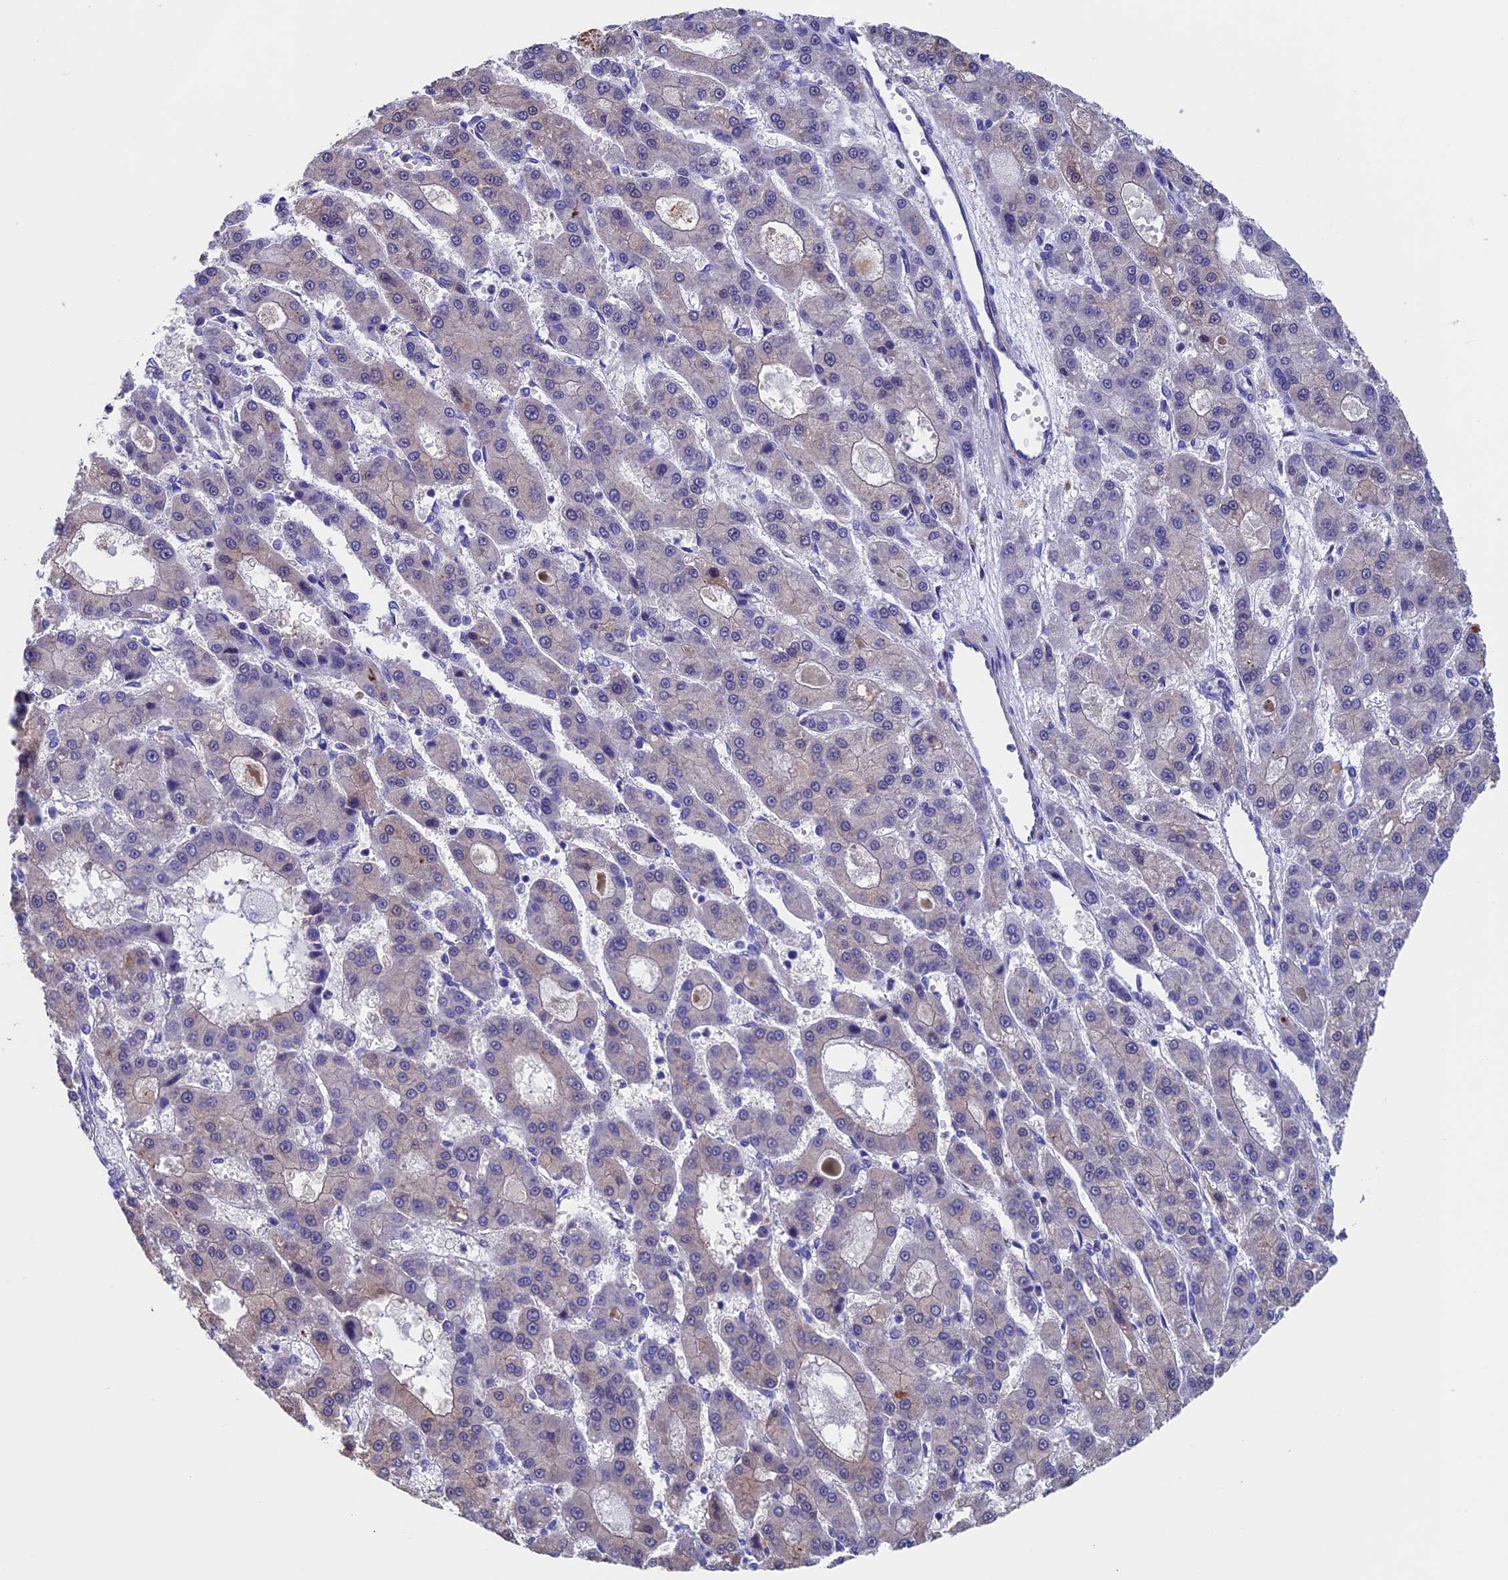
{"staining": {"intensity": "weak", "quantity": "25%-75%", "location": "cytoplasmic/membranous"}, "tissue": "liver cancer", "cell_type": "Tumor cells", "image_type": "cancer", "snomed": [{"axis": "morphology", "description": "Carcinoma, Hepatocellular, NOS"}, {"axis": "topography", "description": "Liver"}], "caption": "Approximately 25%-75% of tumor cells in human liver hepatocellular carcinoma display weak cytoplasmic/membranous protein expression as visualized by brown immunohistochemical staining.", "gene": "ADH7", "patient": {"sex": "male", "age": 70}}